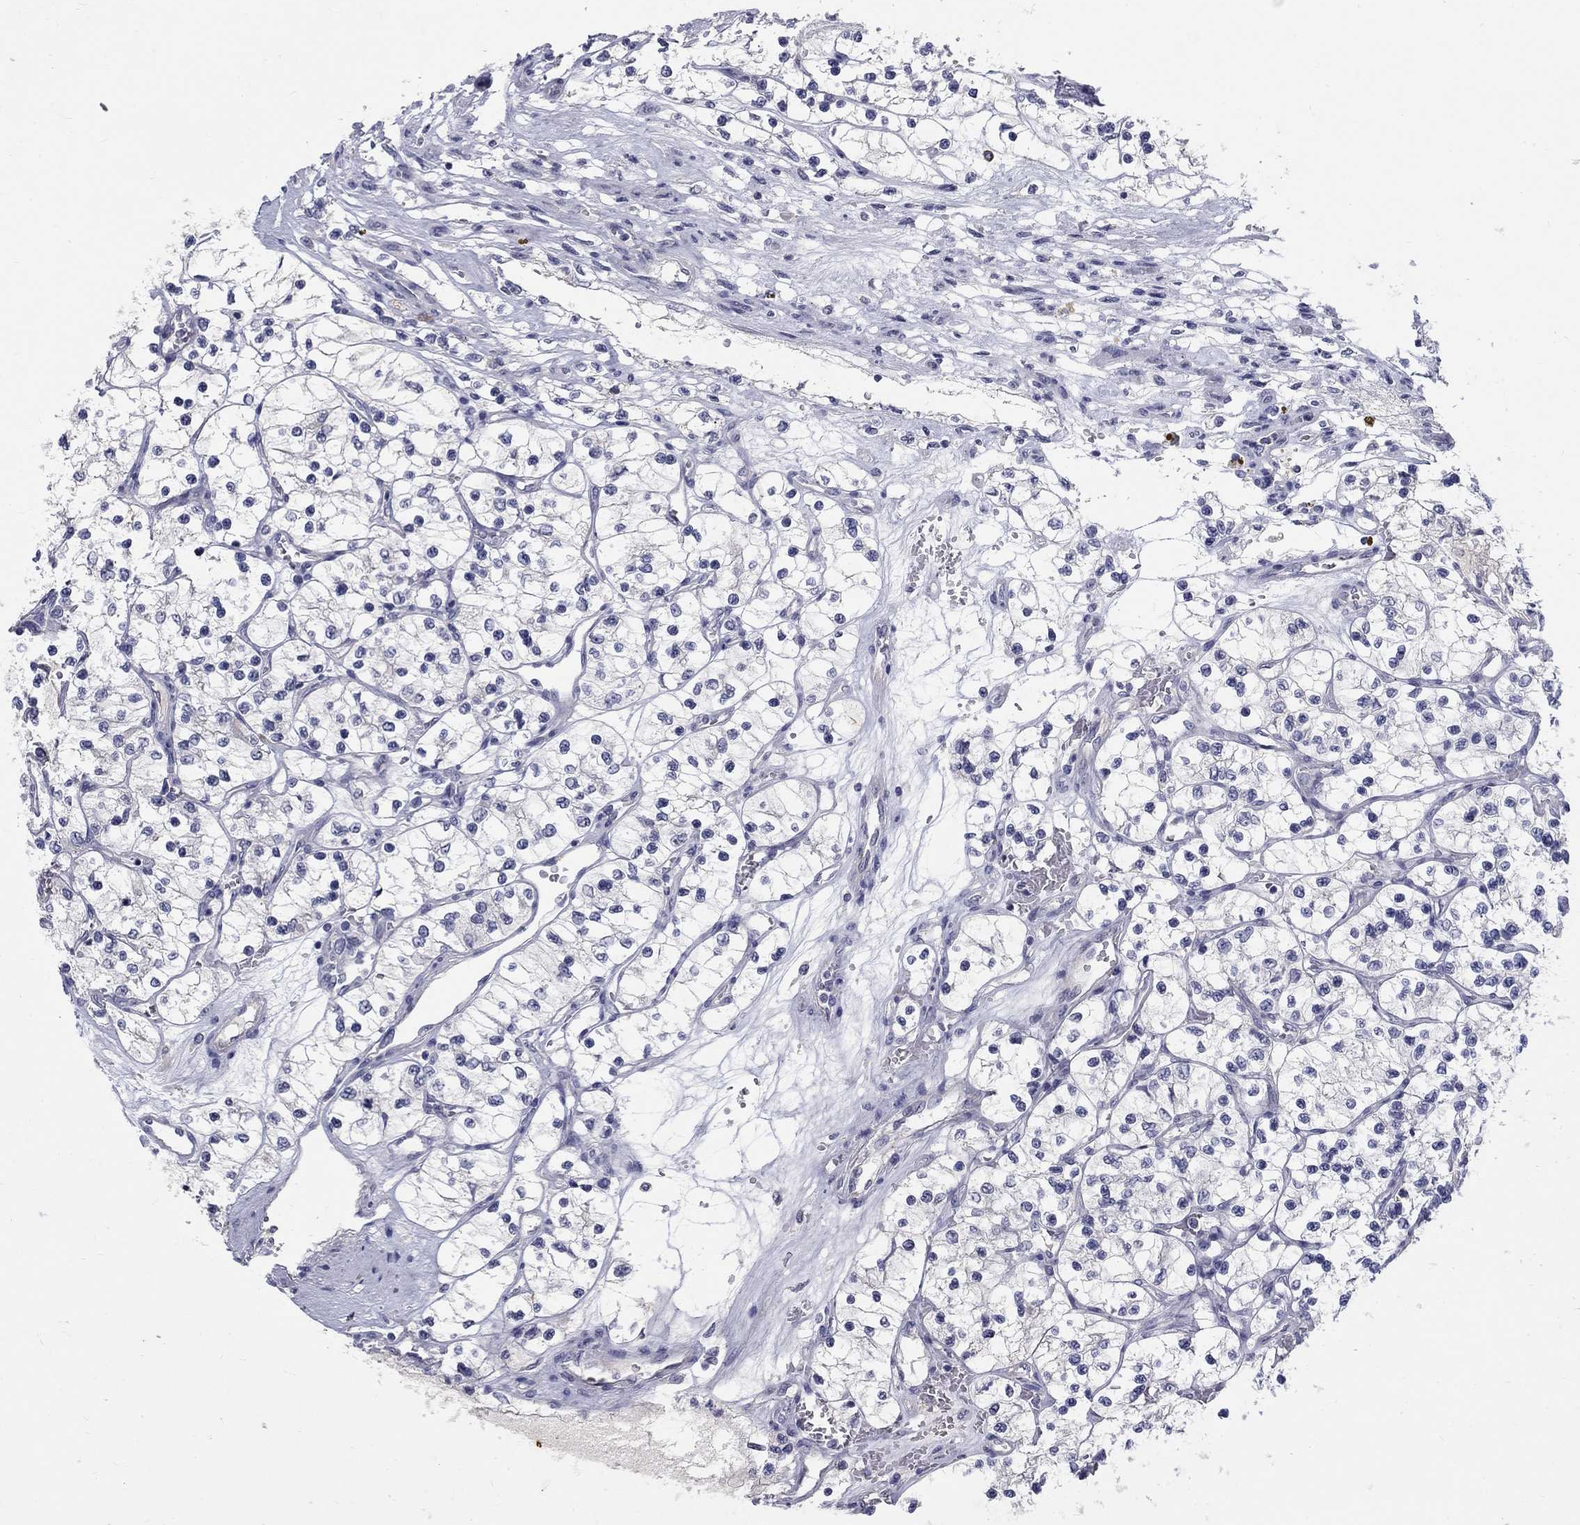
{"staining": {"intensity": "negative", "quantity": "none", "location": "none"}, "tissue": "renal cancer", "cell_type": "Tumor cells", "image_type": "cancer", "snomed": [{"axis": "morphology", "description": "Adenocarcinoma, NOS"}, {"axis": "topography", "description": "Kidney"}], "caption": "IHC image of neoplastic tissue: adenocarcinoma (renal) stained with DAB exhibits no significant protein expression in tumor cells.", "gene": "PTH1R", "patient": {"sex": "female", "age": 69}}